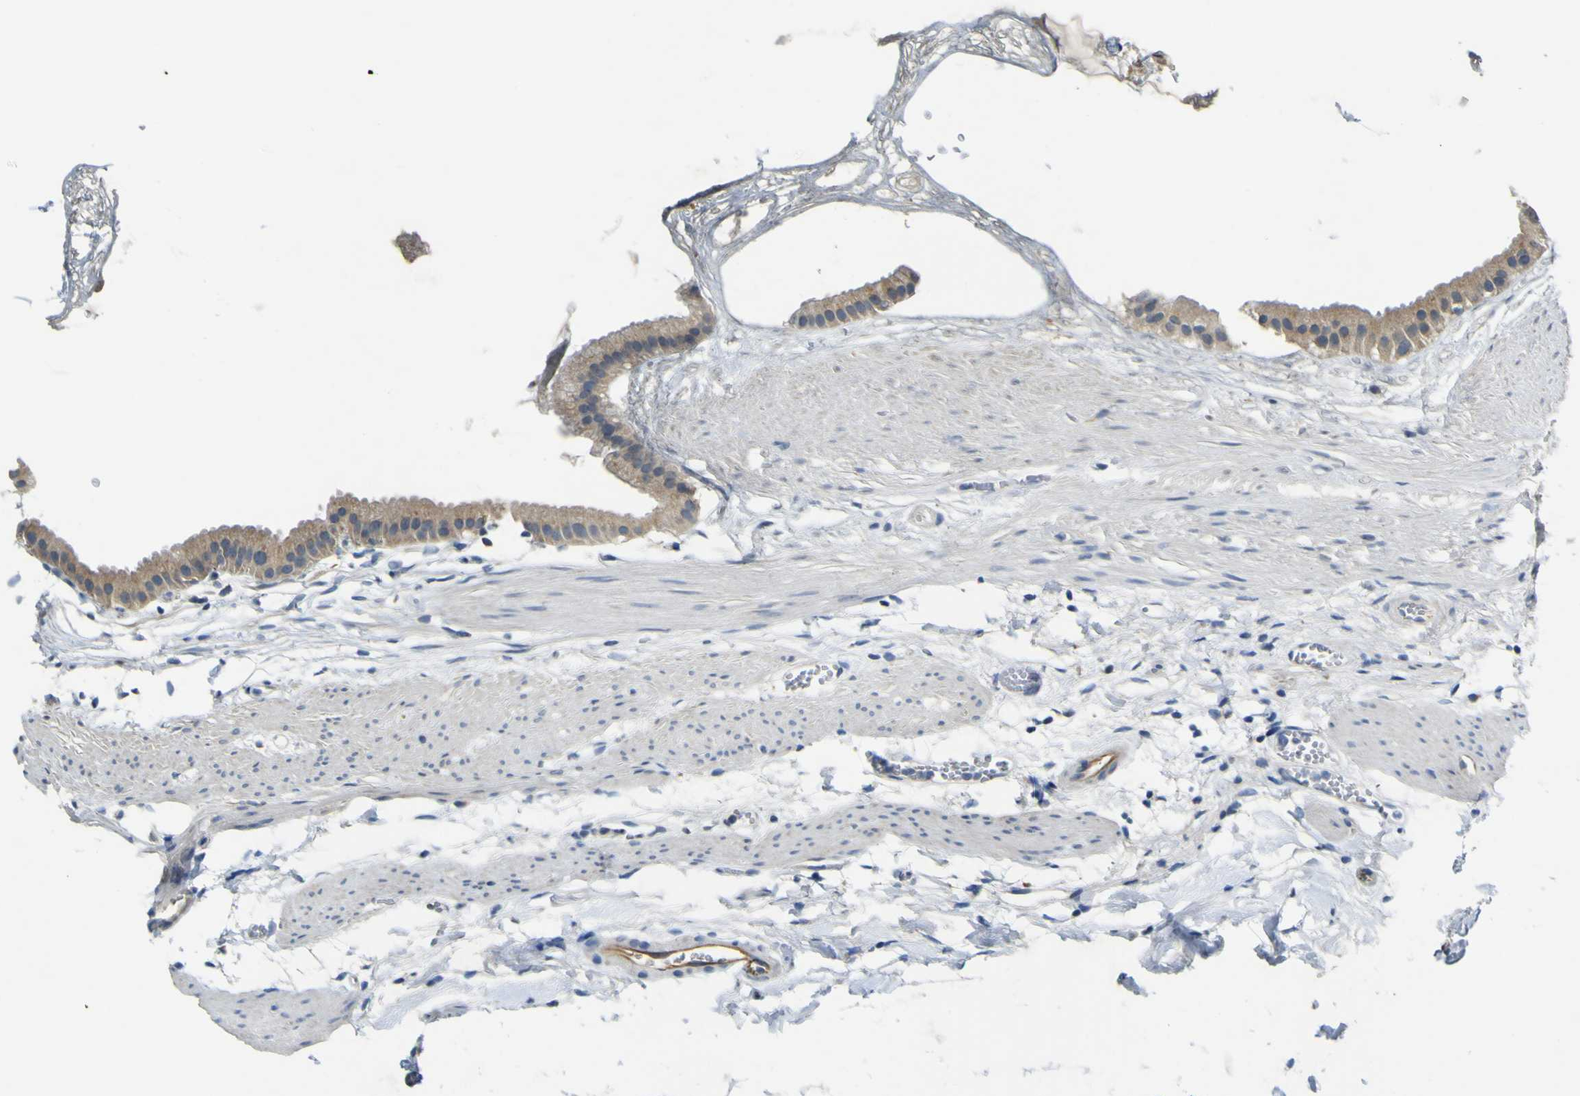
{"staining": {"intensity": "weak", "quantity": ">75%", "location": "cytoplasmic/membranous"}, "tissue": "gallbladder", "cell_type": "Glandular cells", "image_type": "normal", "snomed": [{"axis": "morphology", "description": "Normal tissue, NOS"}, {"axis": "topography", "description": "Gallbladder"}], "caption": "Immunohistochemical staining of unremarkable gallbladder shows weak cytoplasmic/membranous protein positivity in approximately >75% of glandular cells.", "gene": "LDLR", "patient": {"sex": "female", "age": 64}}